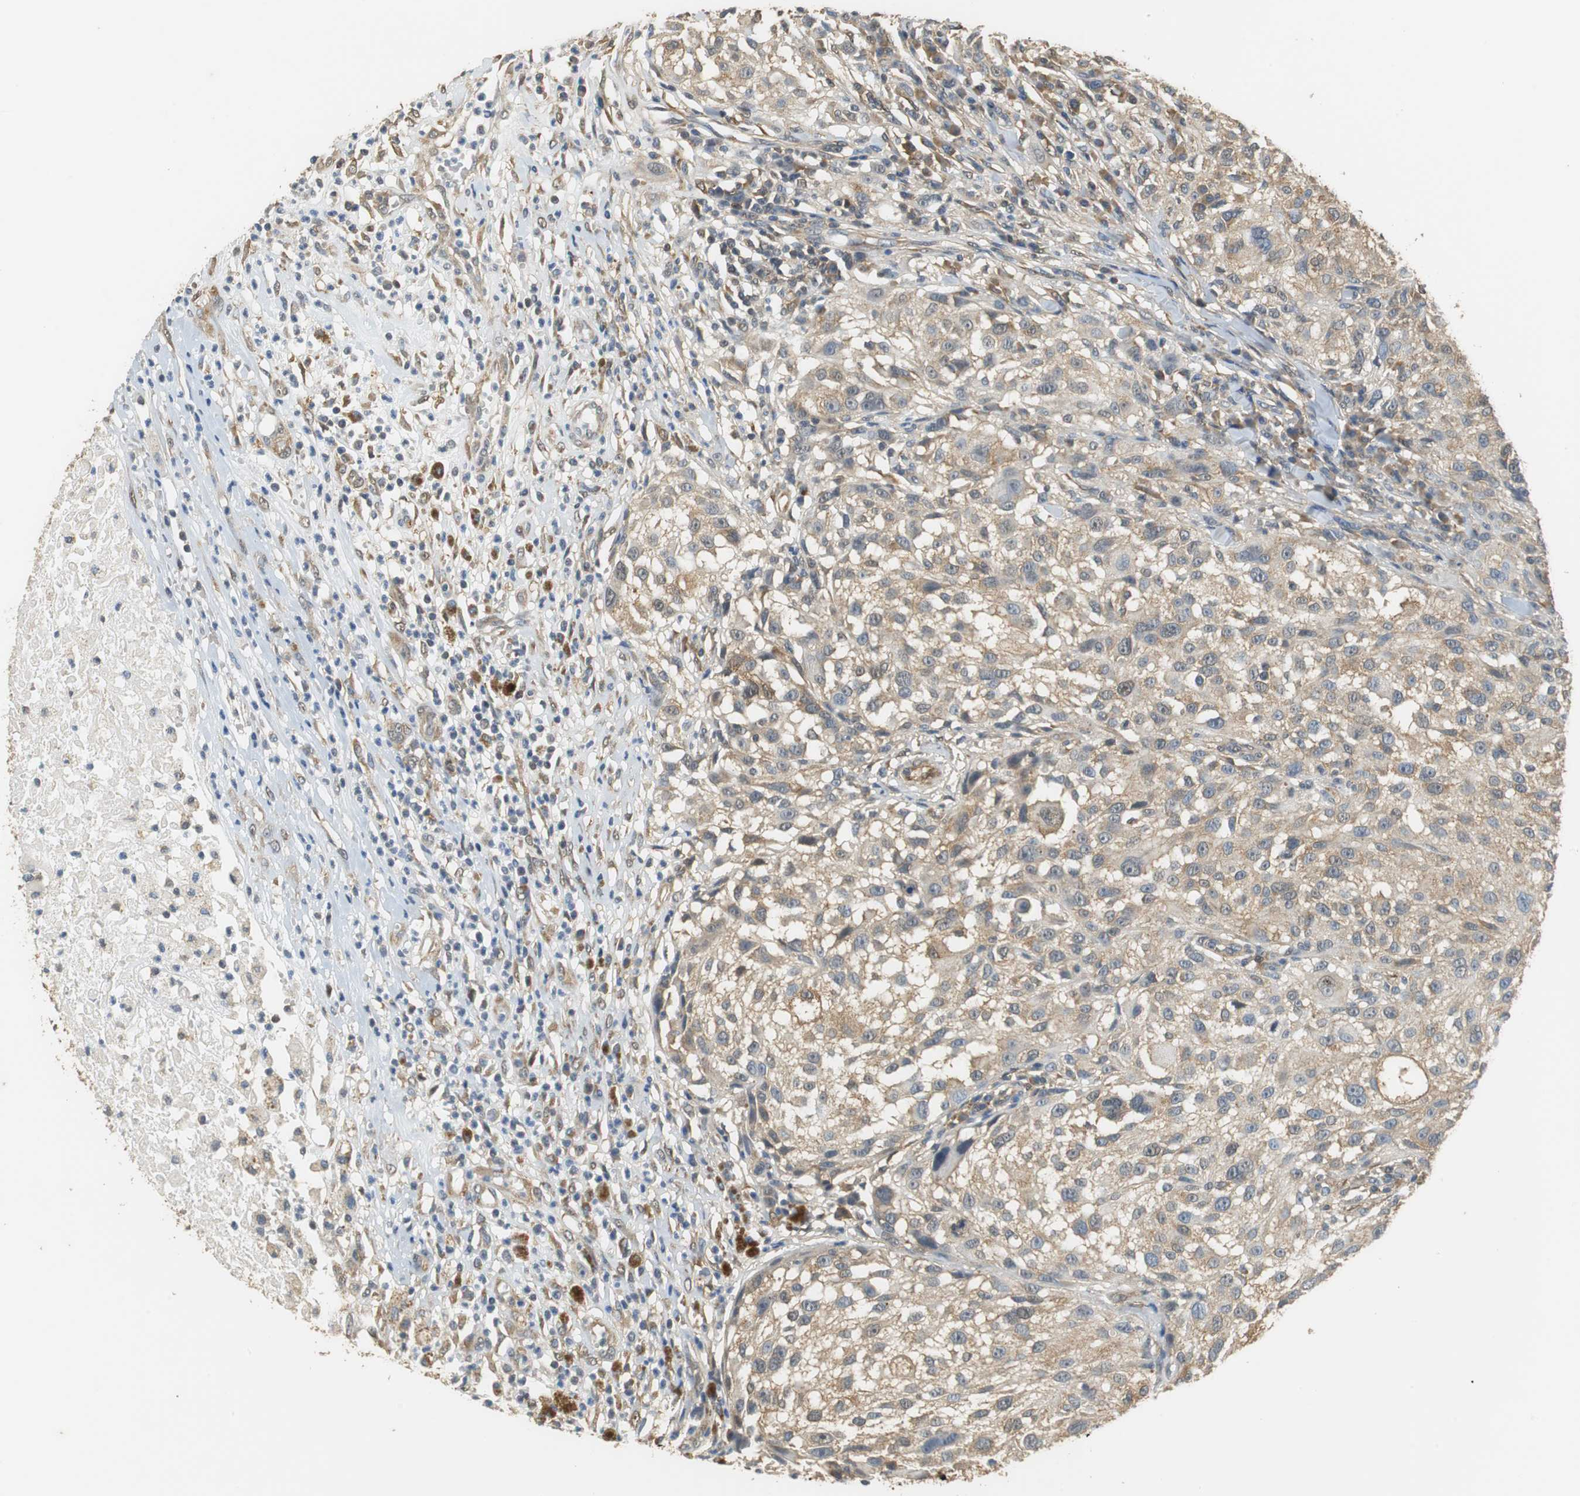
{"staining": {"intensity": "moderate", "quantity": ">75%", "location": "cytoplasmic/membranous"}, "tissue": "melanoma", "cell_type": "Tumor cells", "image_type": "cancer", "snomed": [{"axis": "morphology", "description": "Necrosis, NOS"}, {"axis": "morphology", "description": "Malignant melanoma, NOS"}, {"axis": "topography", "description": "Skin"}], "caption": "Malignant melanoma stained with a protein marker displays moderate staining in tumor cells.", "gene": "UBQLN2", "patient": {"sex": "female", "age": 87}}